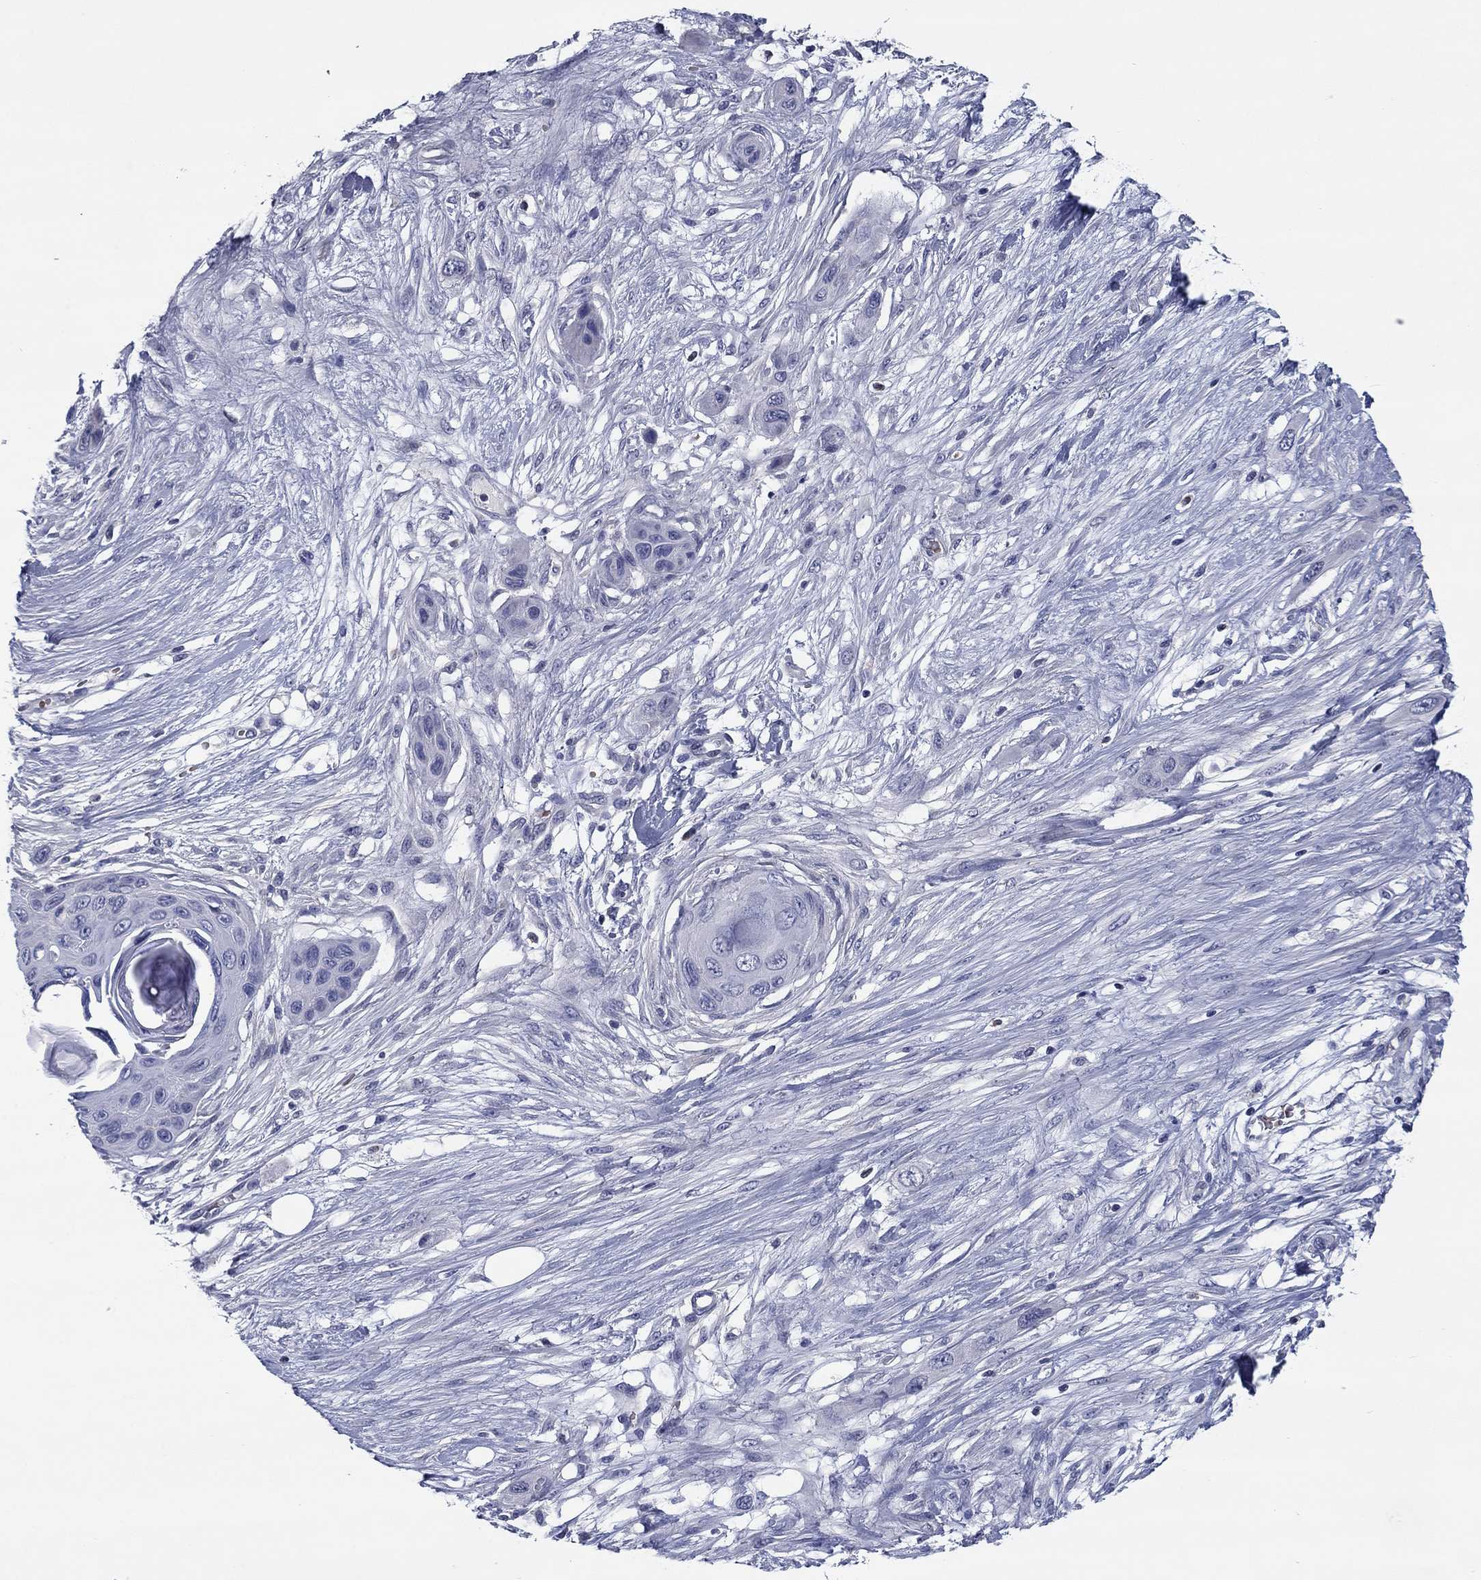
{"staining": {"intensity": "negative", "quantity": "none", "location": "none"}, "tissue": "skin cancer", "cell_type": "Tumor cells", "image_type": "cancer", "snomed": [{"axis": "morphology", "description": "Squamous cell carcinoma, NOS"}, {"axis": "topography", "description": "Skin"}], "caption": "Skin squamous cell carcinoma stained for a protein using immunohistochemistry (IHC) shows no positivity tumor cells.", "gene": "REXO5", "patient": {"sex": "male", "age": 79}}